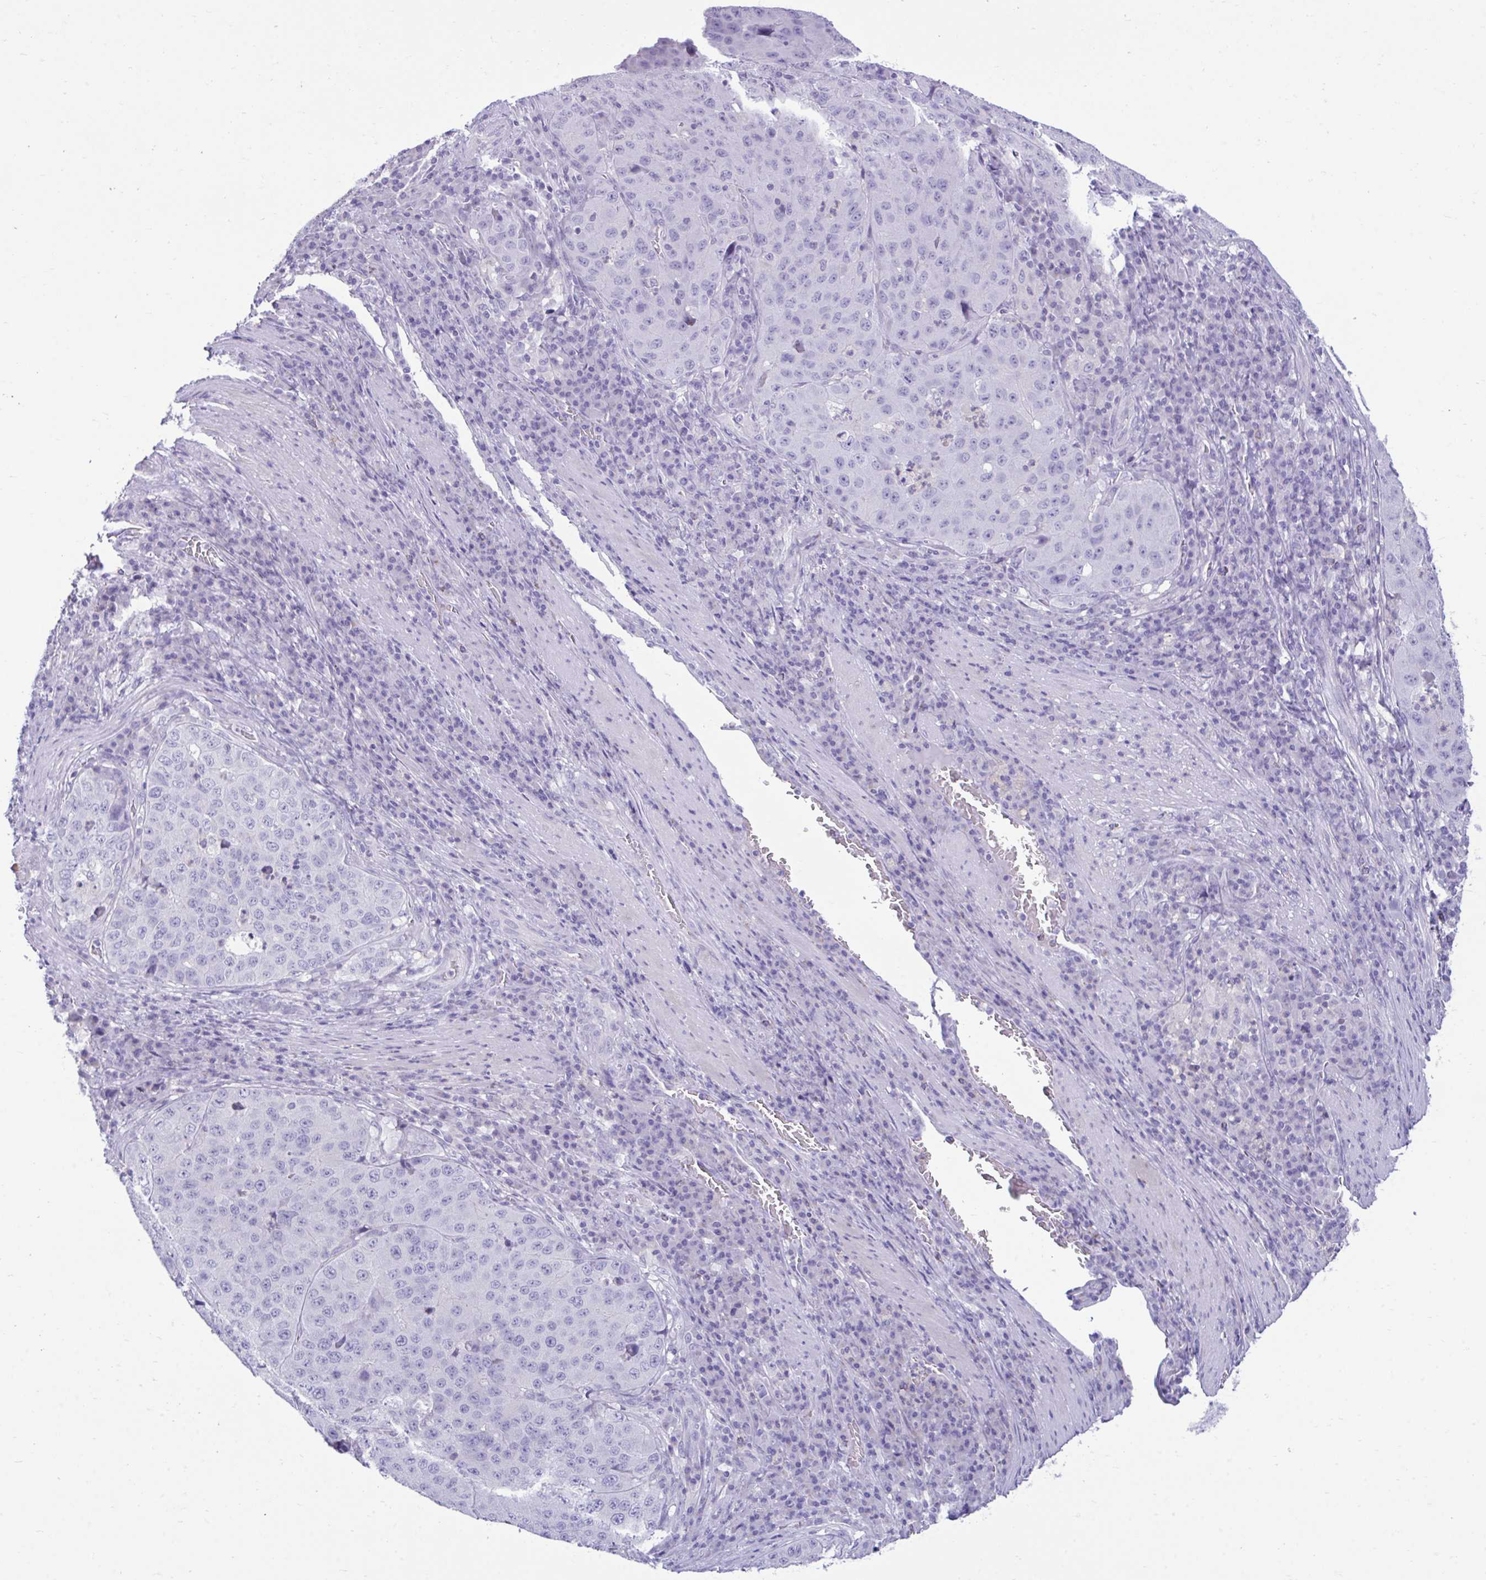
{"staining": {"intensity": "negative", "quantity": "none", "location": "none"}, "tissue": "stomach cancer", "cell_type": "Tumor cells", "image_type": "cancer", "snomed": [{"axis": "morphology", "description": "Adenocarcinoma, NOS"}, {"axis": "topography", "description": "Stomach"}], "caption": "There is no significant expression in tumor cells of stomach cancer (adenocarcinoma).", "gene": "PLEKHH1", "patient": {"sex": "male", "age": 71}}